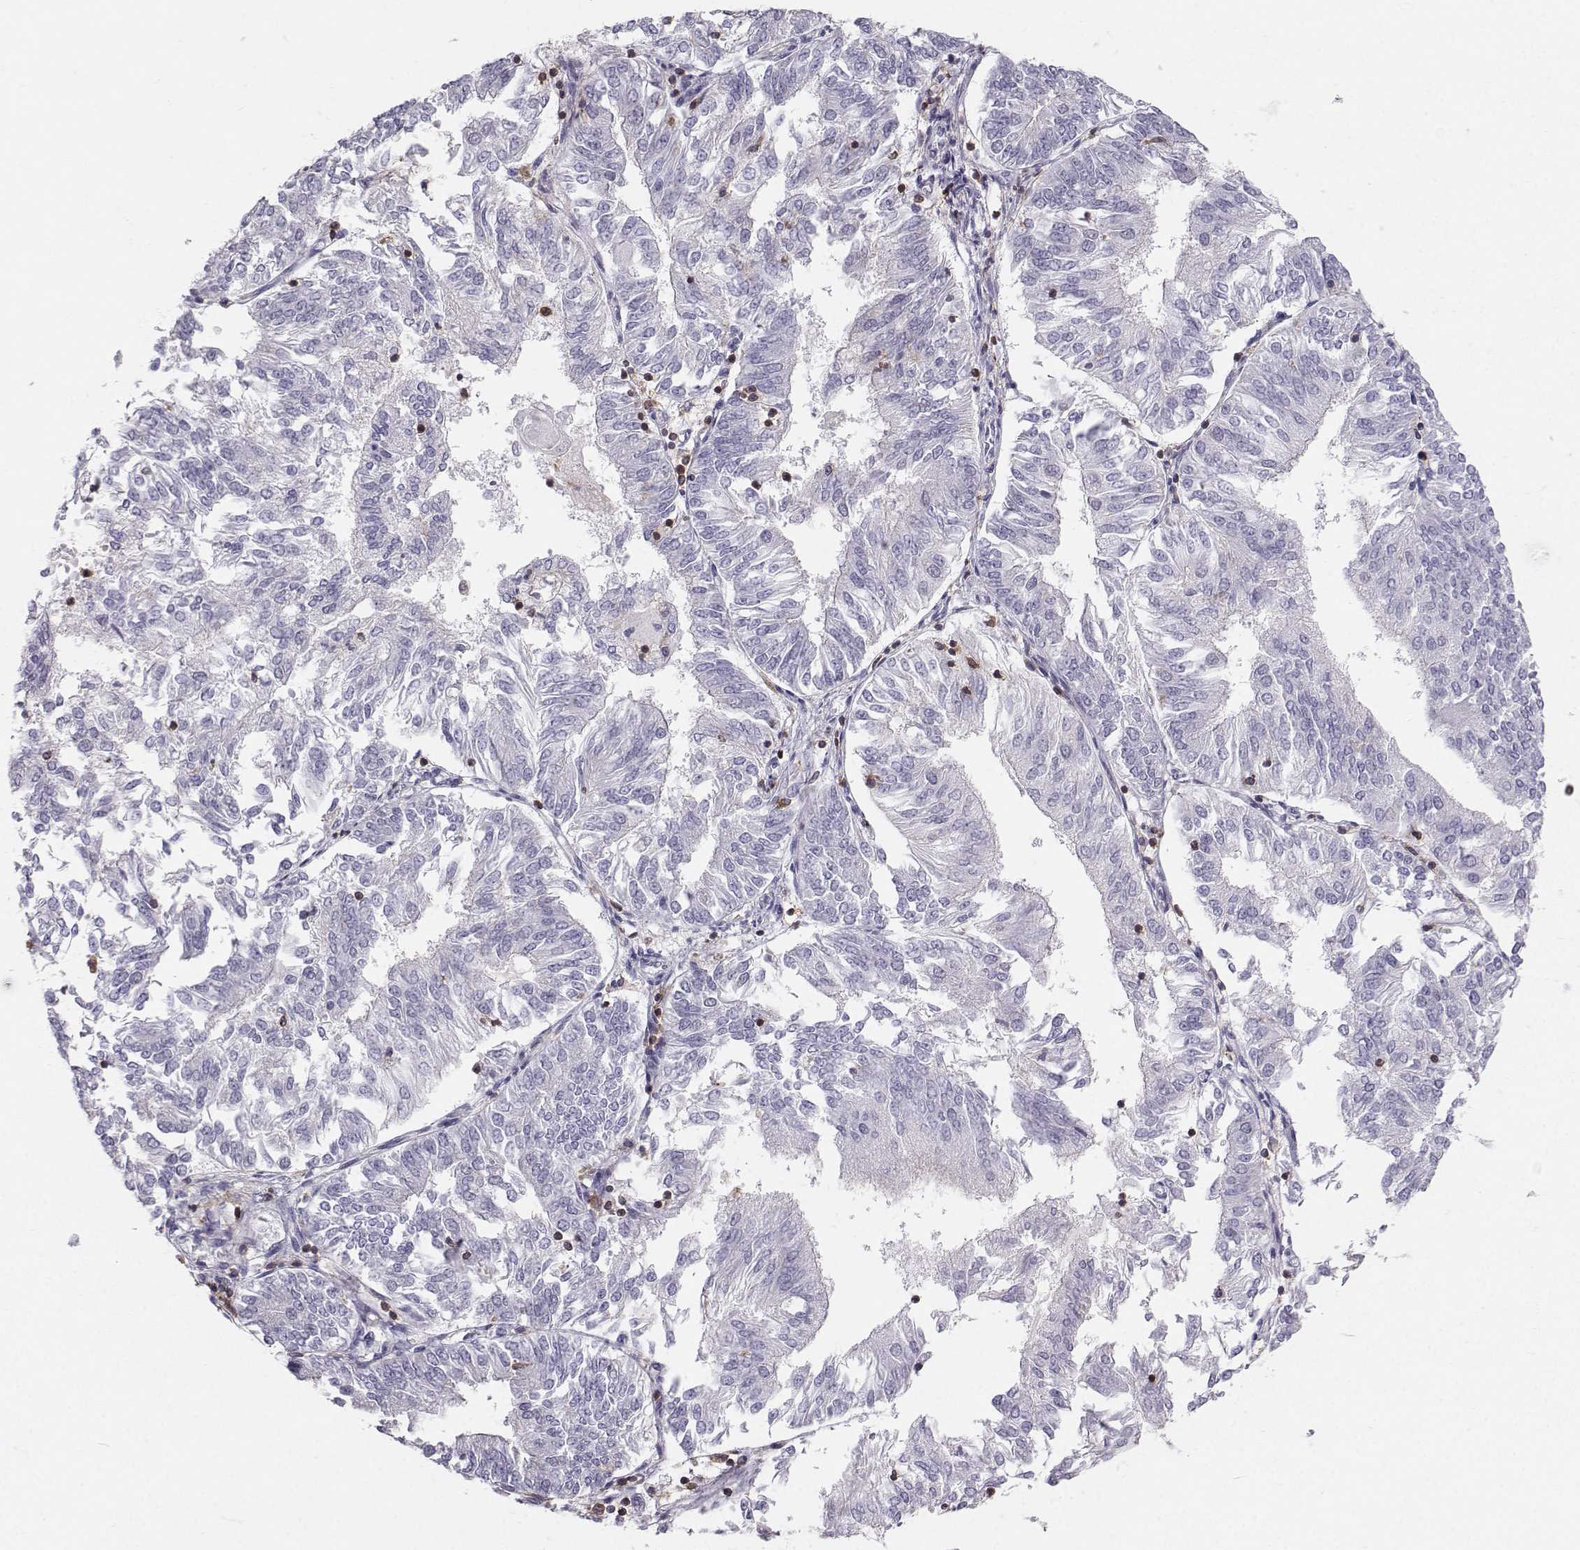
{"staining": {"intensity": "negative", "quantity": "none", "location": "none"}, "tissue": "endometrial cancer", "cell_type": "Tumor cells", "image_type": "cancer", "snomed": [{"axis": "morphology", "description": "Adenocarcinoma, NOS"}, {"axis": "topography", "description": "Endometrium"}], "caption": "This is an immunohistochemistry histopathology image of endometrial cancer. There is no expression in tumor cells.", "gene": "ZBTB32", "patient": {"sex": "female", "age": 58}}